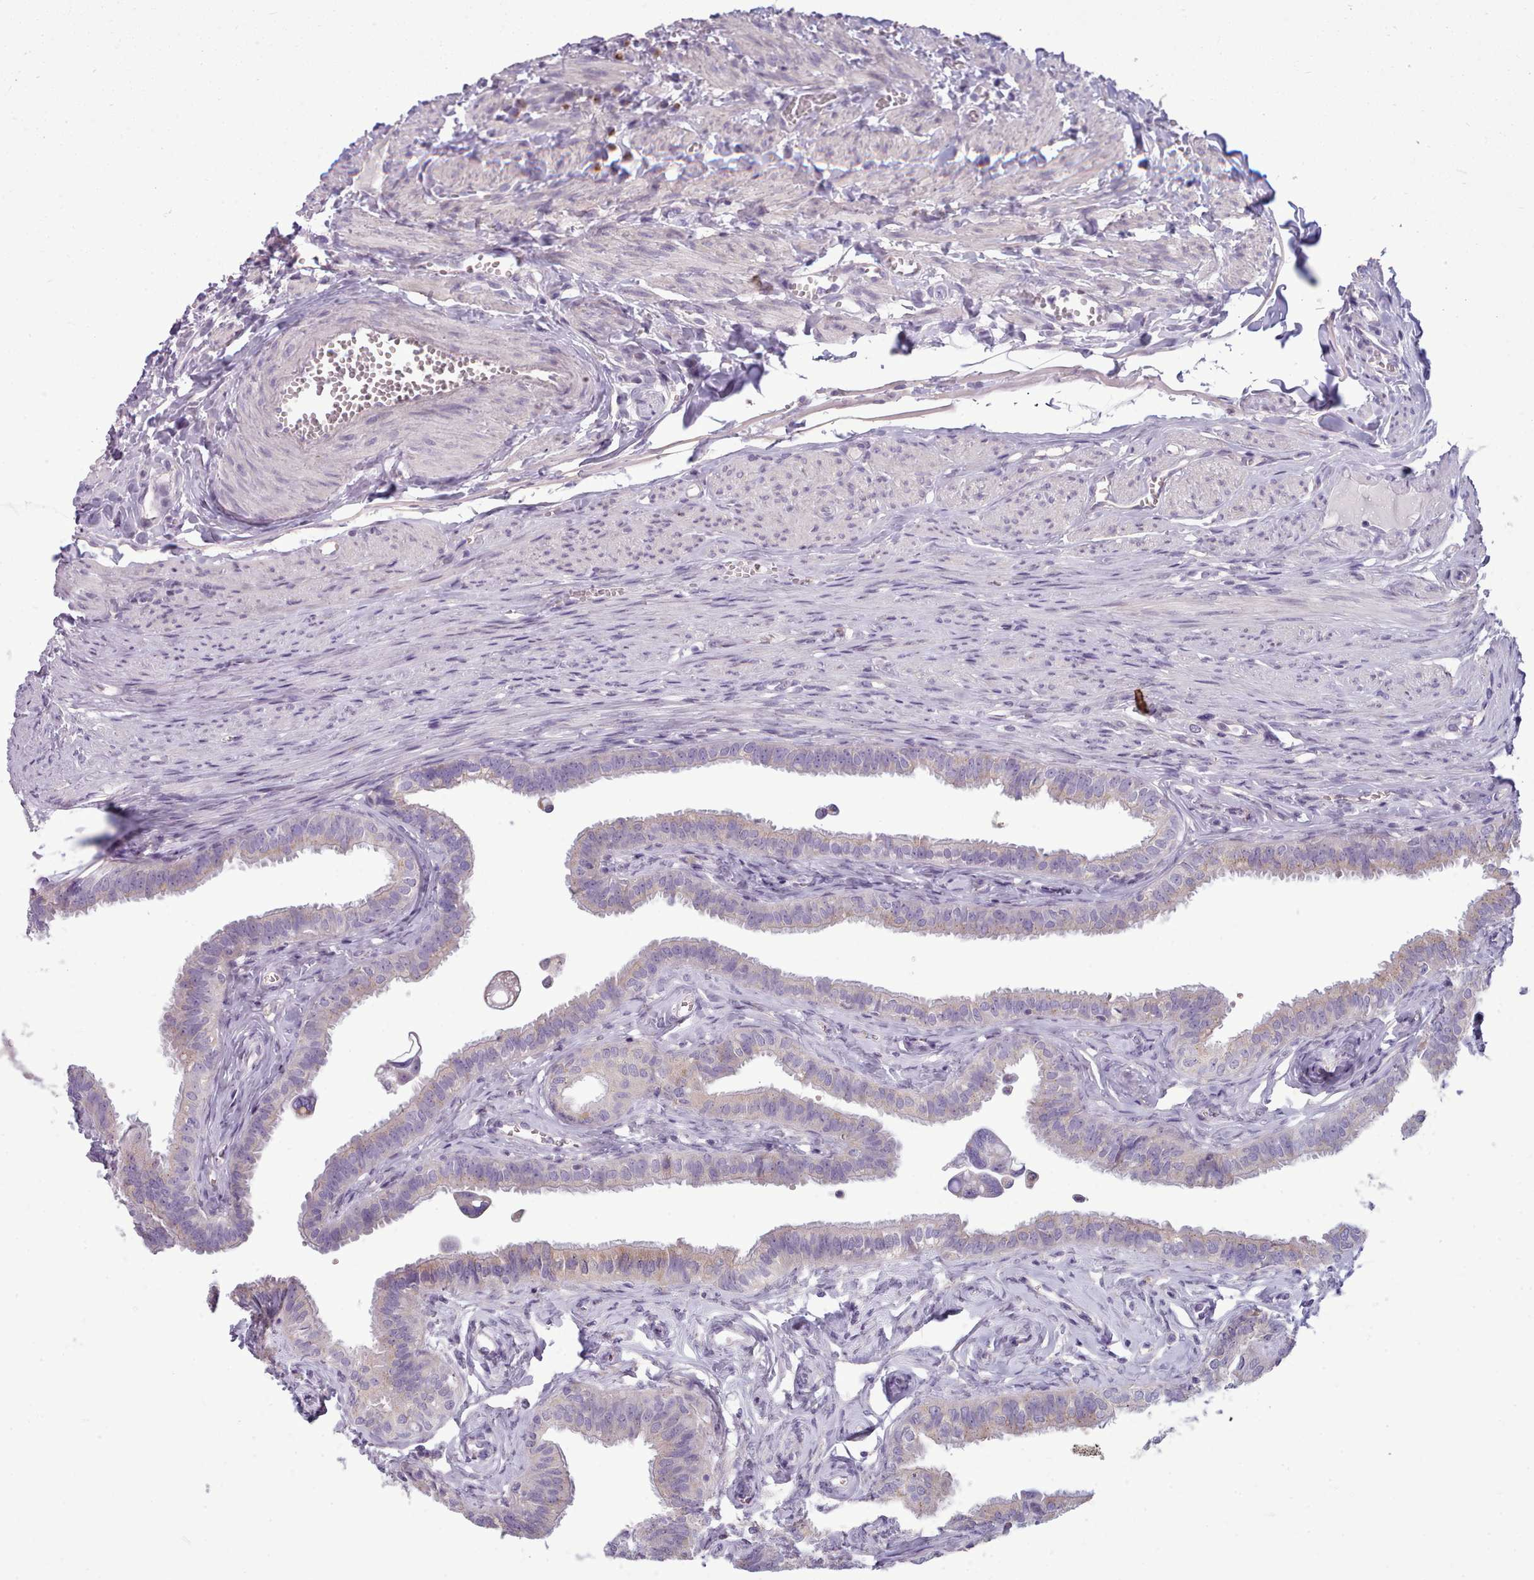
{"staining": {"intensity": "negative", "quantity": "none", "location": "none"}, "tissue": "fallopian tube", "cell_type": "Glandular cells", "image_type": "normal", "snomed": [{"axis": "morphology", "description": "Normal tissue, NOS"}, {"axis": "morphology", "description": "Carcinoma, NOS"}, {"axis": "topography", "description": "Fallopian tube"}, {"axis": "topography", "description": "Ovary"}], "caption": "A micrograph of fallopian tube stained for a protein exhibits no brown staining in glandular cells. (IHC, brightfield microscopy, high magnification).", "gene": "MYRFL", "patient": {"sex": "female", "age": 59}}